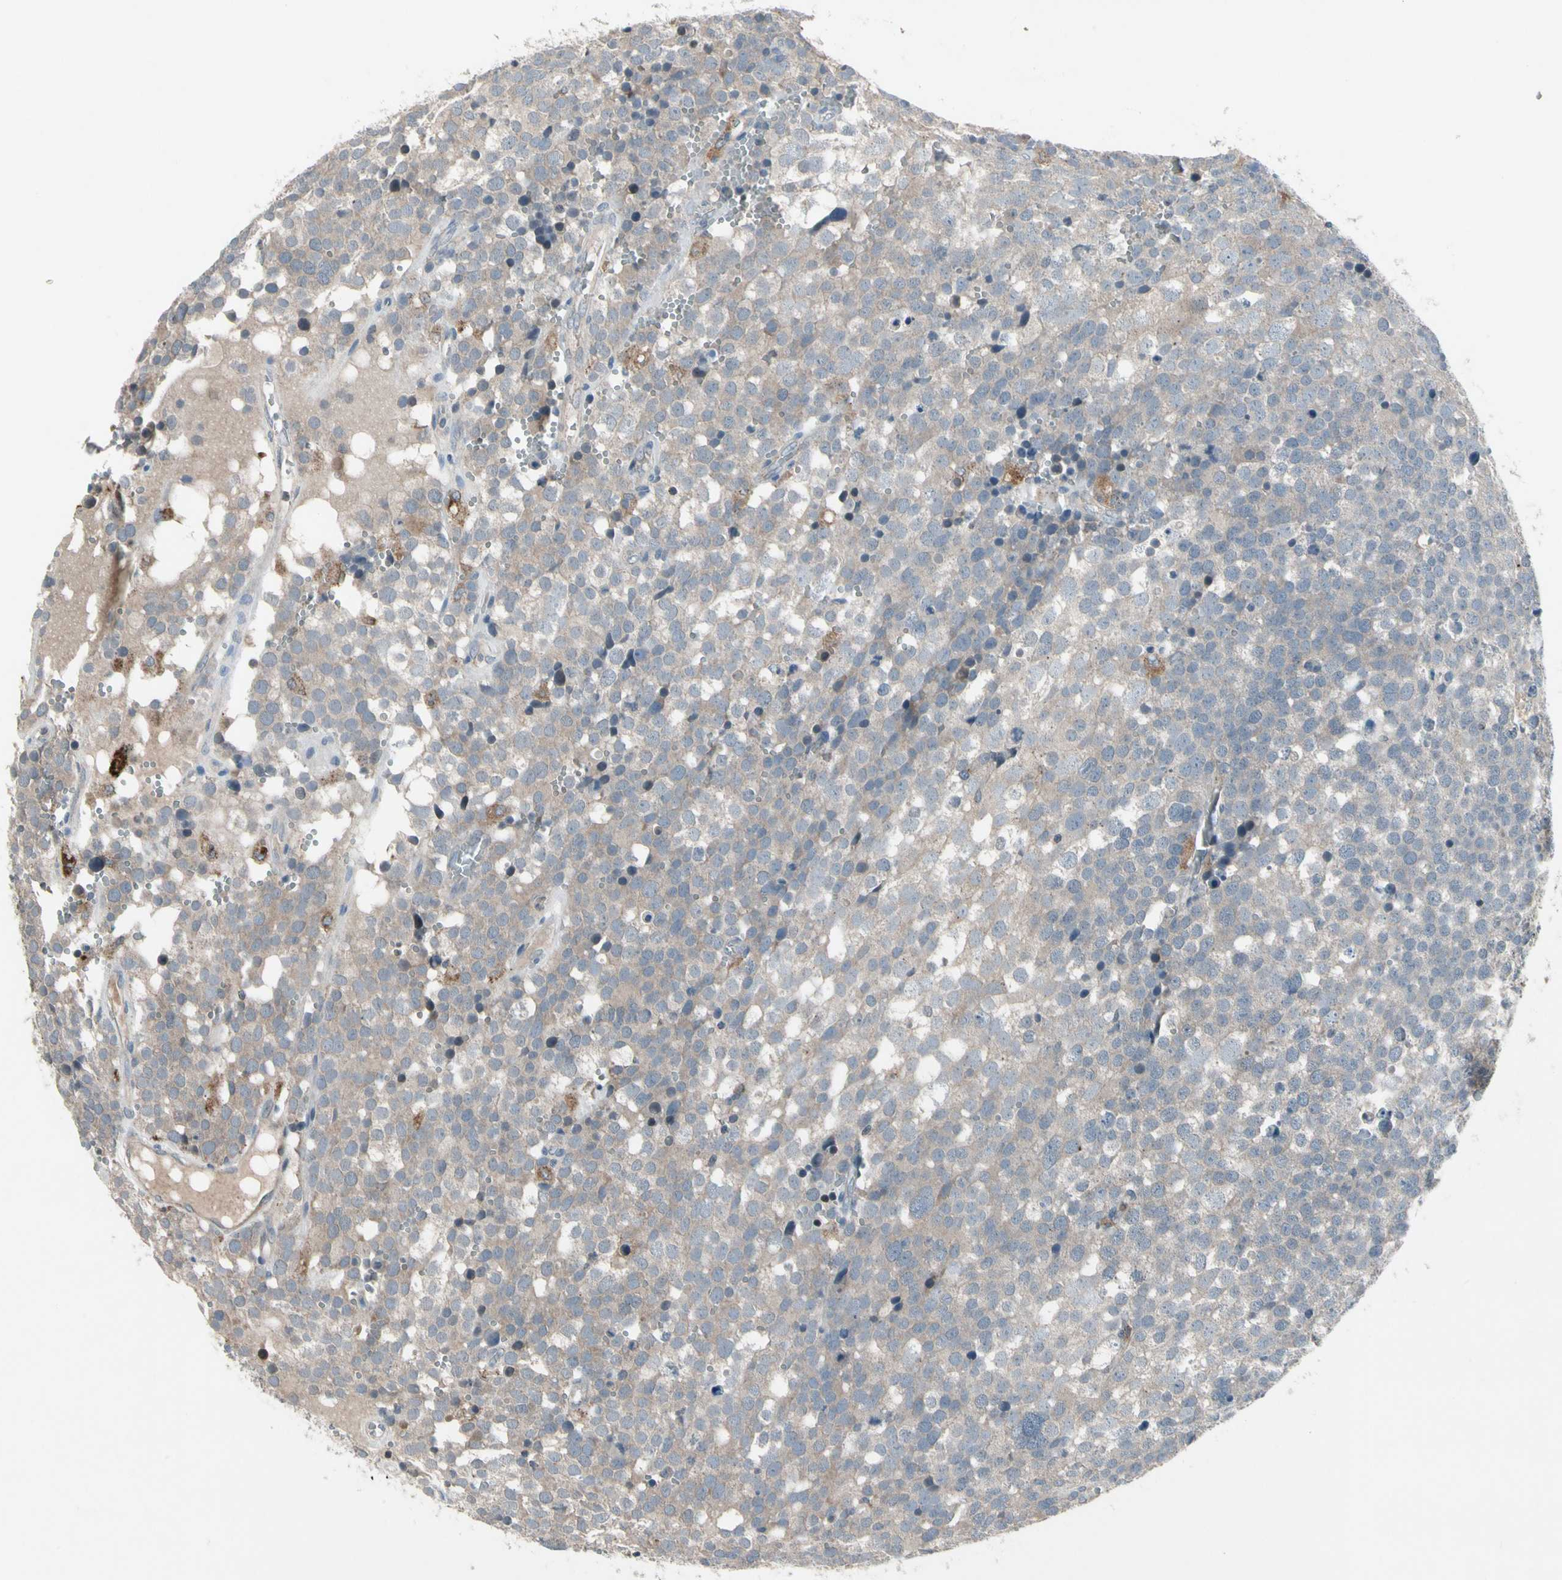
{"staining": {"intensity": "weak", "quantity": ">75%", "location": "cytoplasmic/membranous"}, "tissue": "testis cancer", "cell_type": "Tumor cells", "image_type": "cancer", "snomed": [{"axis": "morphology", "description": "Seminoma, NOS"}, {"axis": "topography", "description": "Testis"}], "caption": "This photomicrograph demonstrates seminoma (testis) stained with immunohistochemistry (IHC) to label a protein in brown. The cytoplasmic/membranous of tumor cells show weak positivity for the protein. Nuclei are counter-stained blue.", "gene": "NMI", "patient": {"sex": "male", "age": 71}}